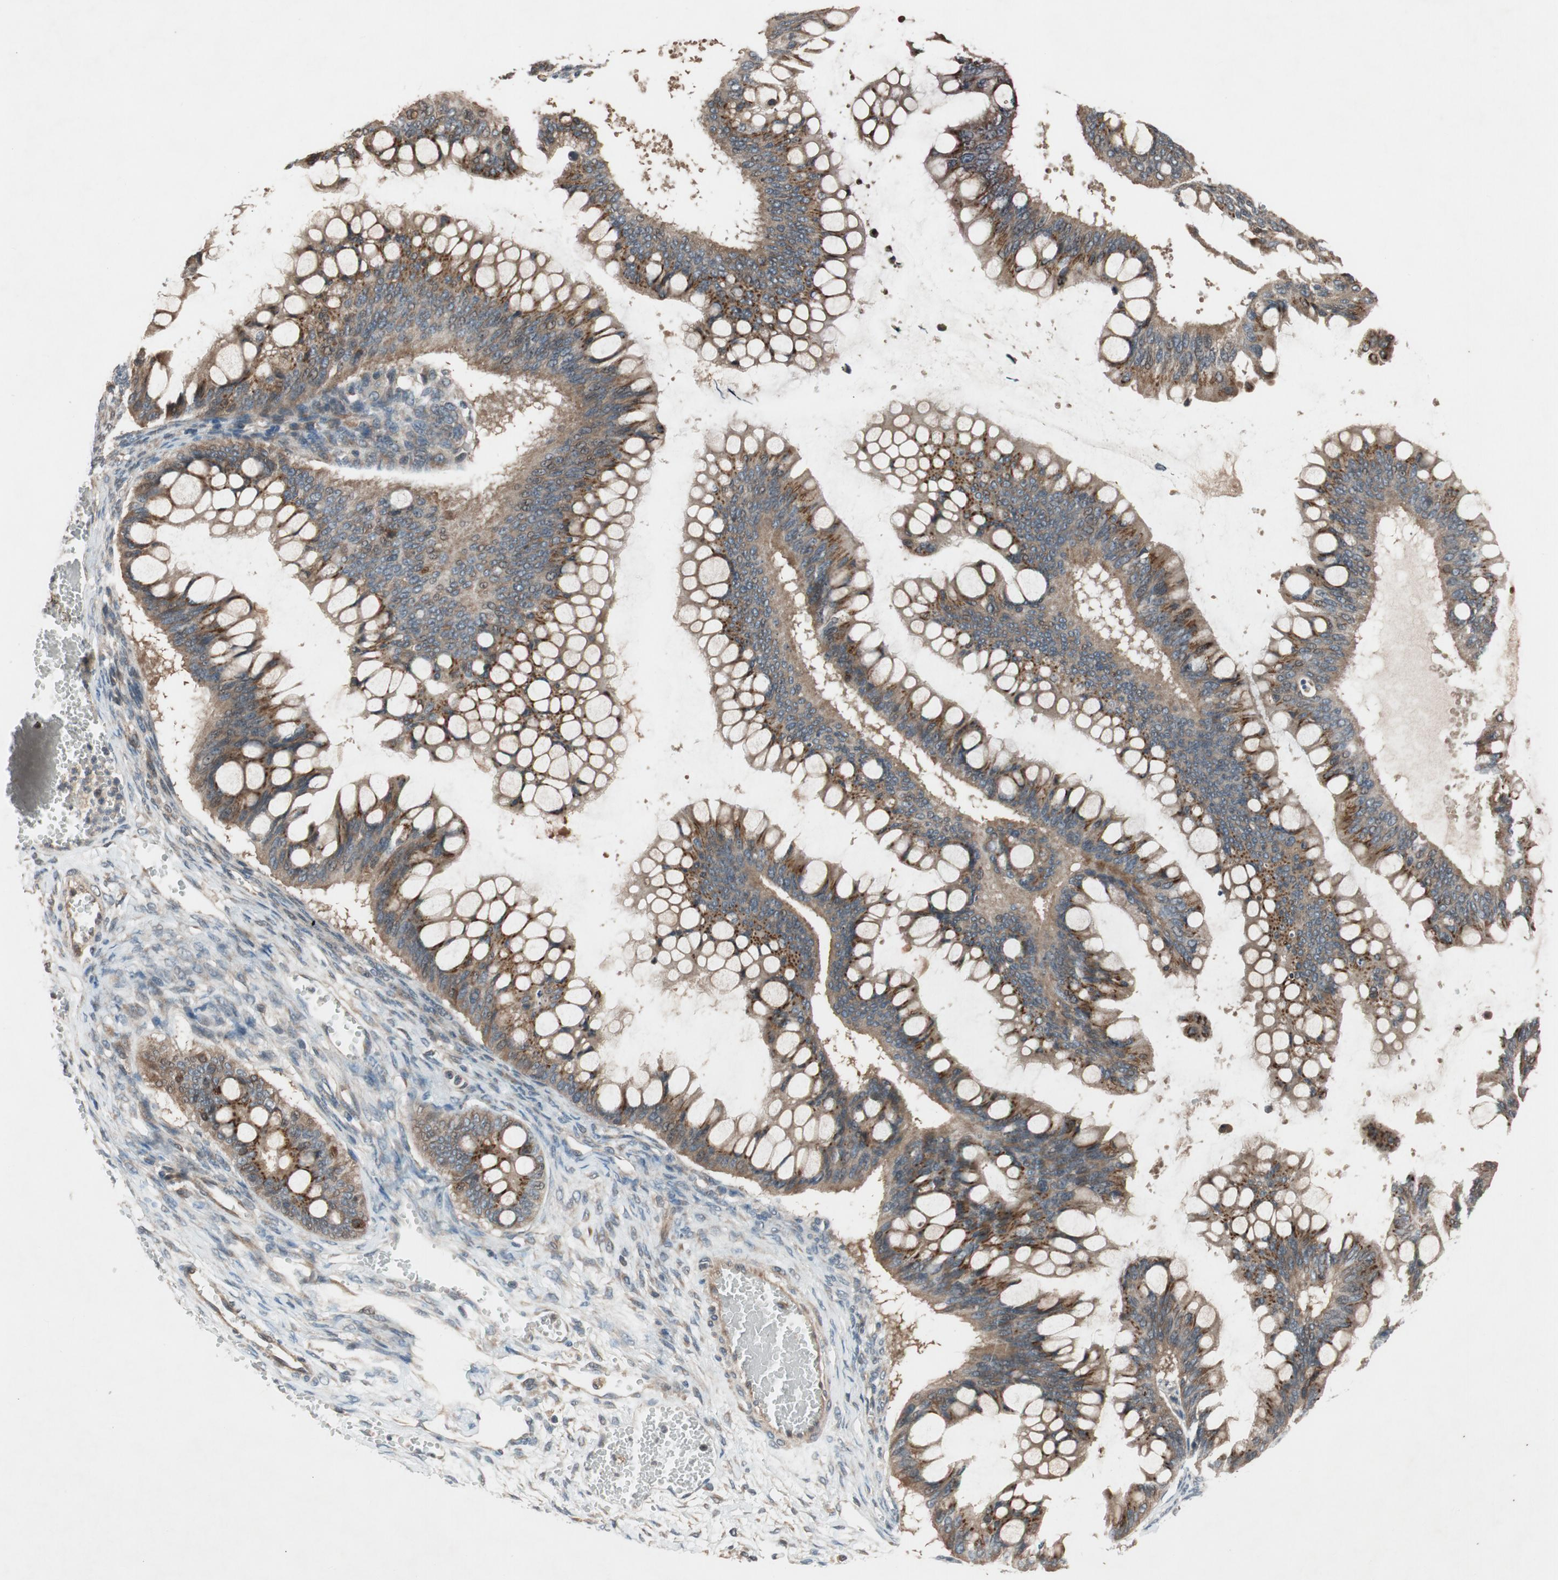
{"staining": {"intensity": "moderate", "quantity": ">75%", "location": "cytoplasmic/membranous"}, "tissue": "ovarian cancer", "cell_type": "Tumor cells", "image_type": "cancer", "snomed": [{"axis": "morphology", "description": "Cystadenocarcinoma, mucinous, NOS"}, {"axis": "topography", "description": "Ovary"}], "caption": "Ovarian cancer tissue demonstrates moderate cytoplasmic/membranous positivity in about >75% of tumor cells, visualized by immunohistochemistry.", "gene": "ATP2C1", "patient": {"sex": "female", "age": 73}}